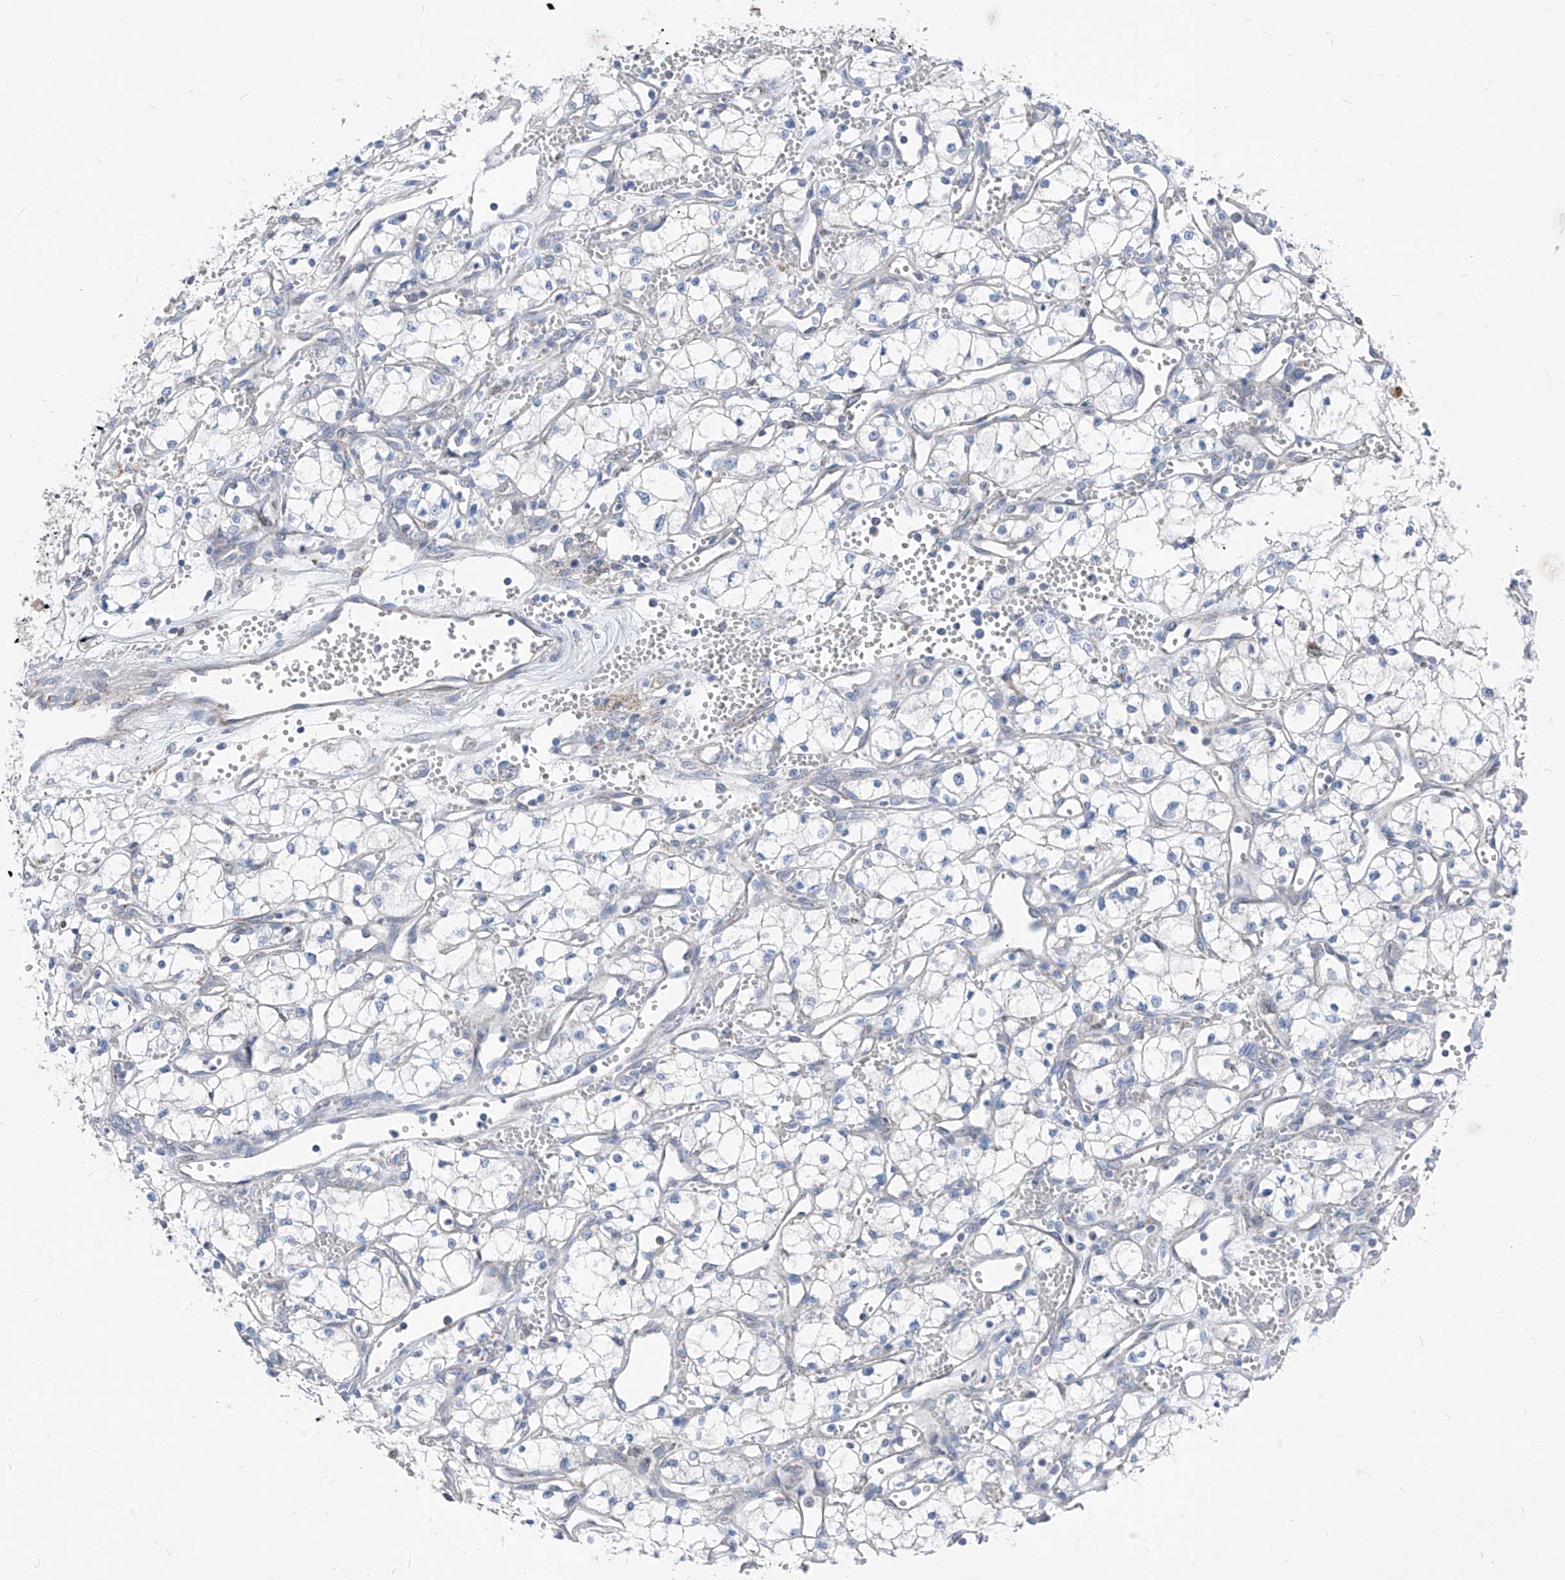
{"staining": {"intensity": "negative", "quantity": "none", "location": "none"}, "tissue": "renal cancer", "cell_type": "Tumor cells", "image_type": "cancer", "snomed": [{"axis": "morphology", "description": "Adenocarcinoma, NOS"}, {"axis": "topography", "description": "Kidney"}], "caption": "DAB (3,3'-diaminobenzidine) immunohistochemical staining of human renal adenocarcinoma reveals no significant positivity in tumor cells.", "gene": "AGPS", "patient": {"sex": "male", "age": 59}}